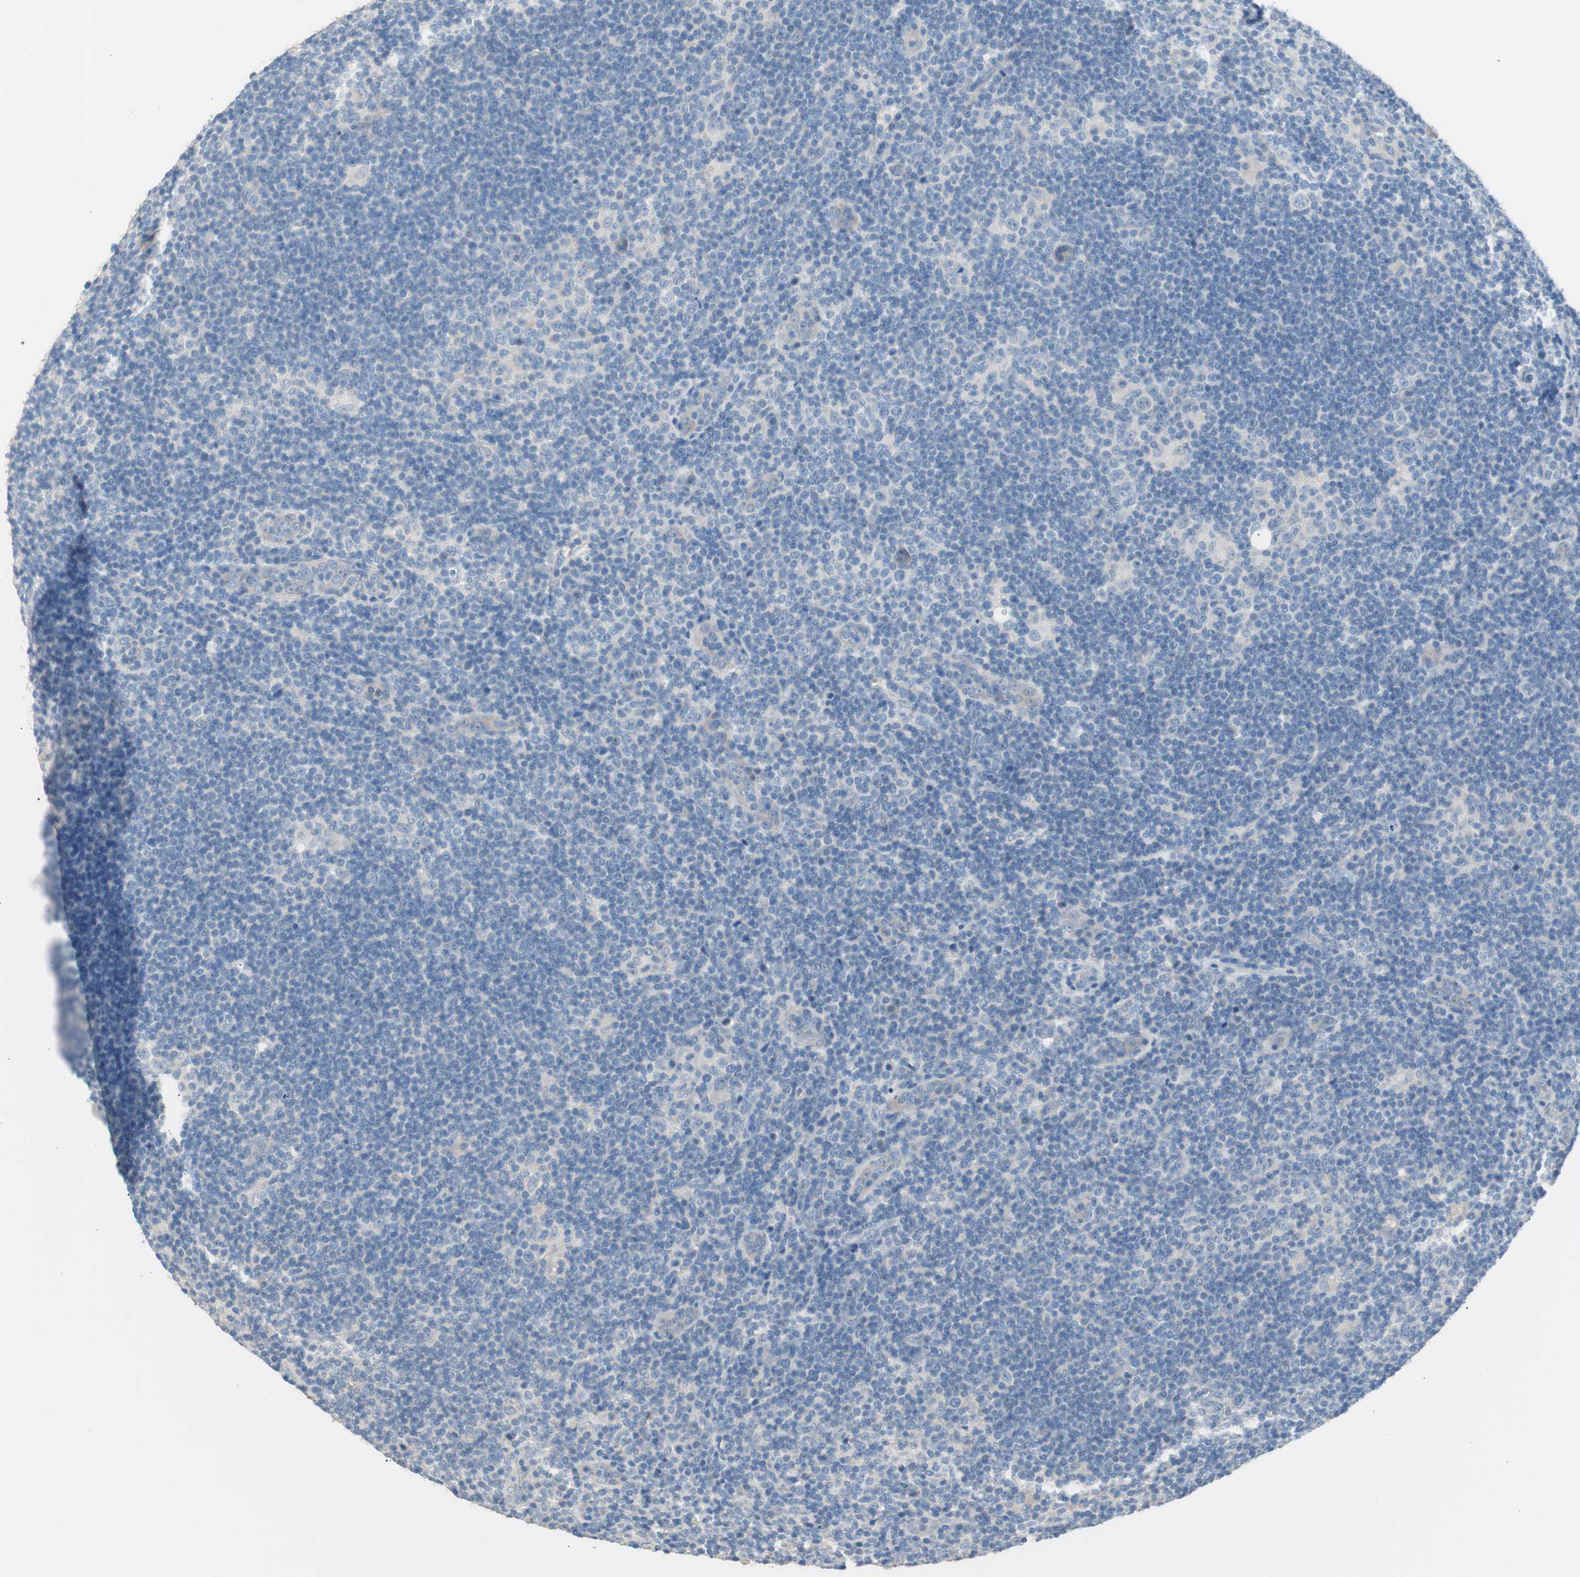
{"staining": {"intensity": "negative", "quantity": "none", "location": "none"}, "tissue": "lymphoma", "cell_type": "Tumor cells", "image_type": "cancer", "snomed": [{"axis": "morphology", "description": "Hodgkin's disease, NOS"}, {"axis": "topography", "description": "Lymph node"}], "caption": "High magnification brightfield microscopy of lymphoma stained with DAB (brown) and counterstained with hematoxylin (blue): tumor cells show no significant staining.", "gene": "VIL1", "patient": {"sex": "female", "age": 57}}